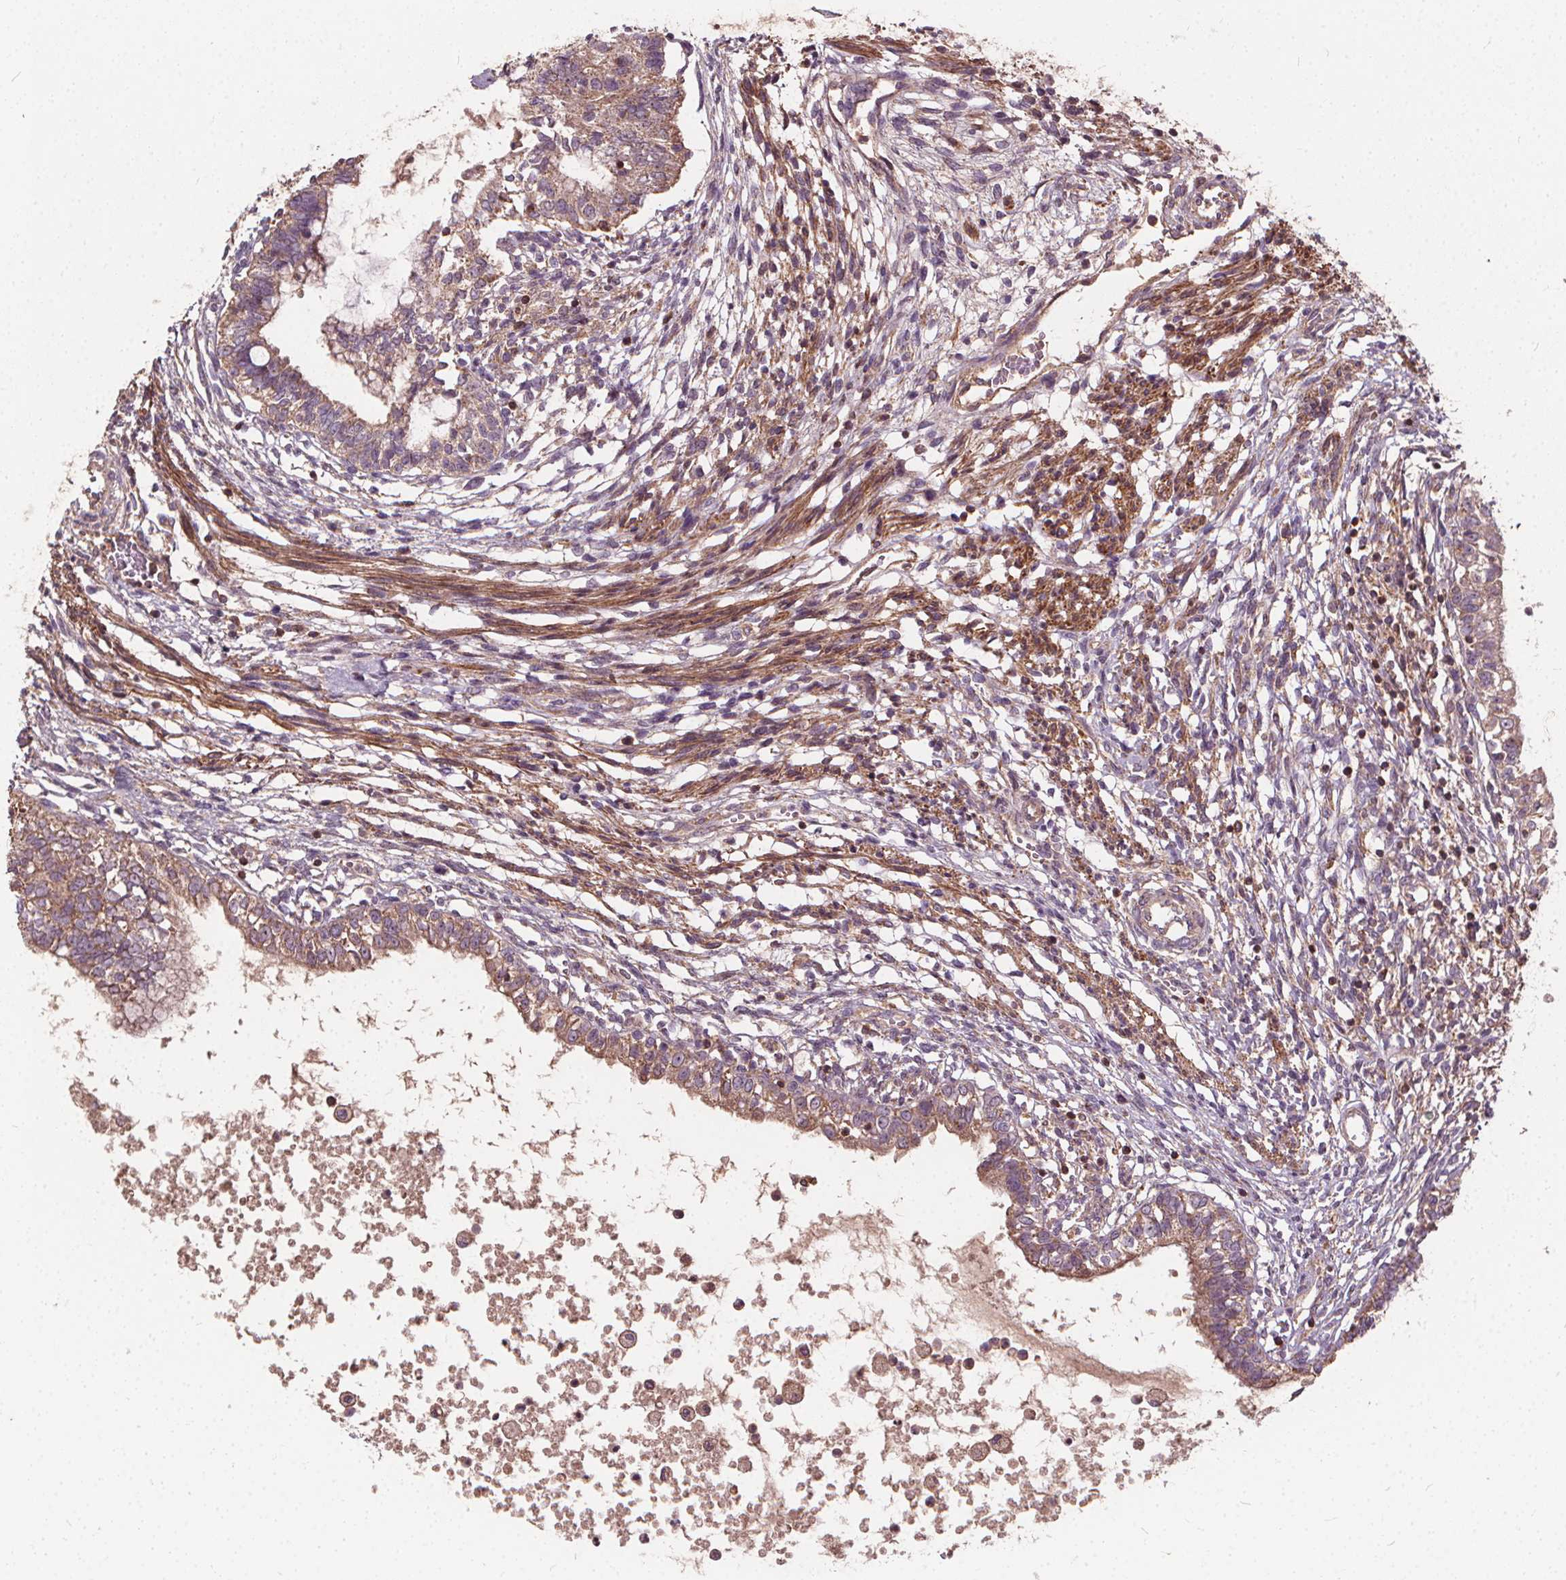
{"staining": {"intensity": "weak", "quantity": "25%-75%", "location": "cytoplasmic/membranous"}, "tissue": "testis cancer", "cell_type": "Tumor cells", "image_type": "cancer", "snomed": [{"axis": "morphology", "description": "Carcinoma, Embryonal, NOS"}, {"axis": "topography", "description": "Testis"}], "caption": "A brown stain highlights weak cytoplasmic/membranous expression of a protein in human testis embryonal carcinoma tumor cells. (brown staining indicates protein expression, while blue staining denotes nuclei).", "gene": "ORAI2", "patient": {"sex": "male", "age": 37}}